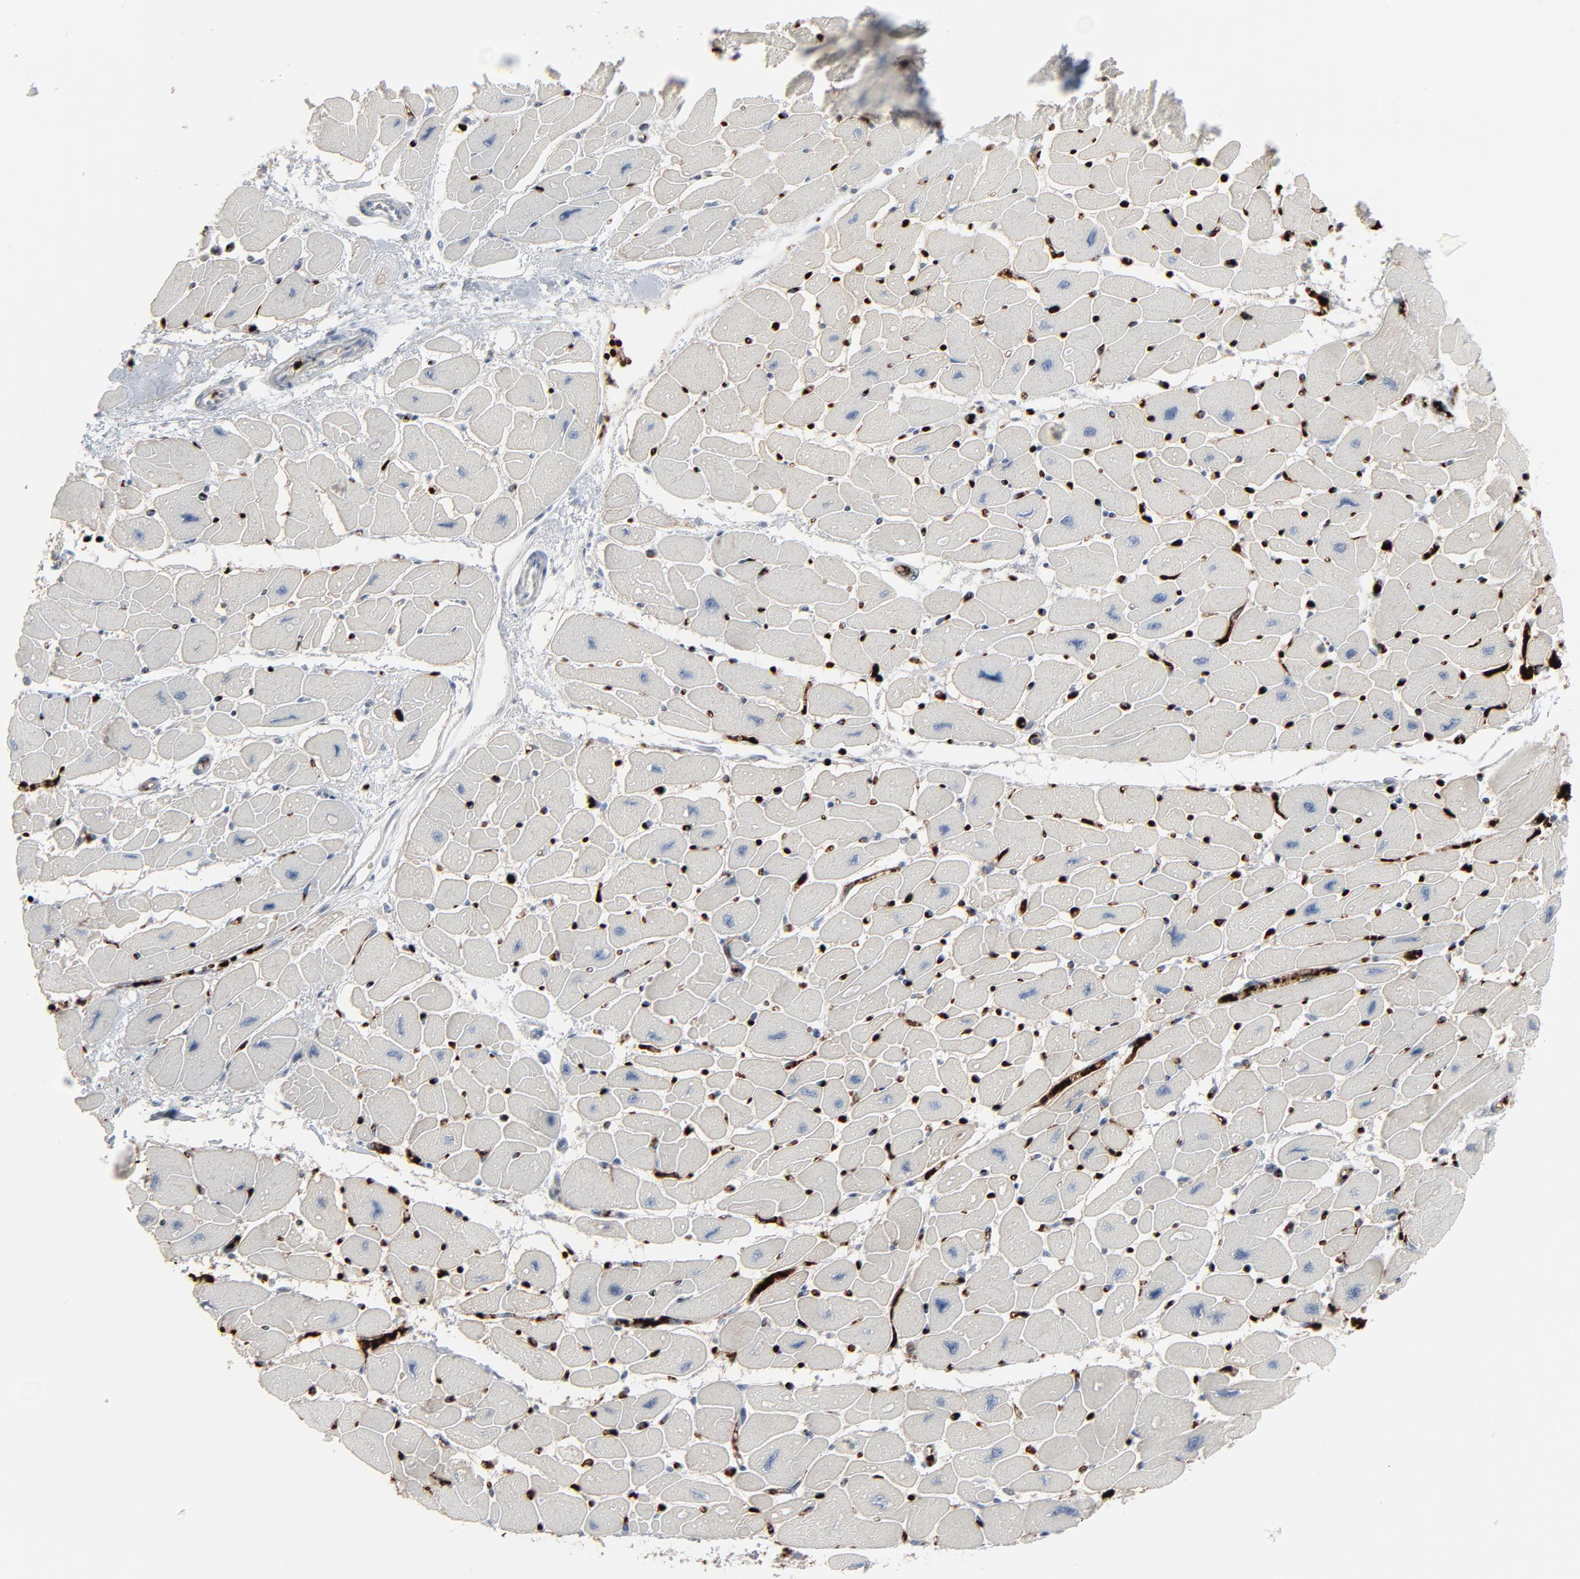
{"staining": {"intensity": "negative", "quantity": "none", "location": "none"}, "tissue": "heart muscle", "cell_type": "Cardiomyocytes", "image_type": "normal", "snomed": [{"axis": "morphology", "description": "Normal tissue, NOS"}, {"axis": "topography", "description": "Heart"}], "caption": "This is an immunohistochemistry (IHC) image of normal human heart muscle. There is no expression in cardiomyocytes.", "gene": "SAGE1", "patient": {"sex": "female", "age": 54}}